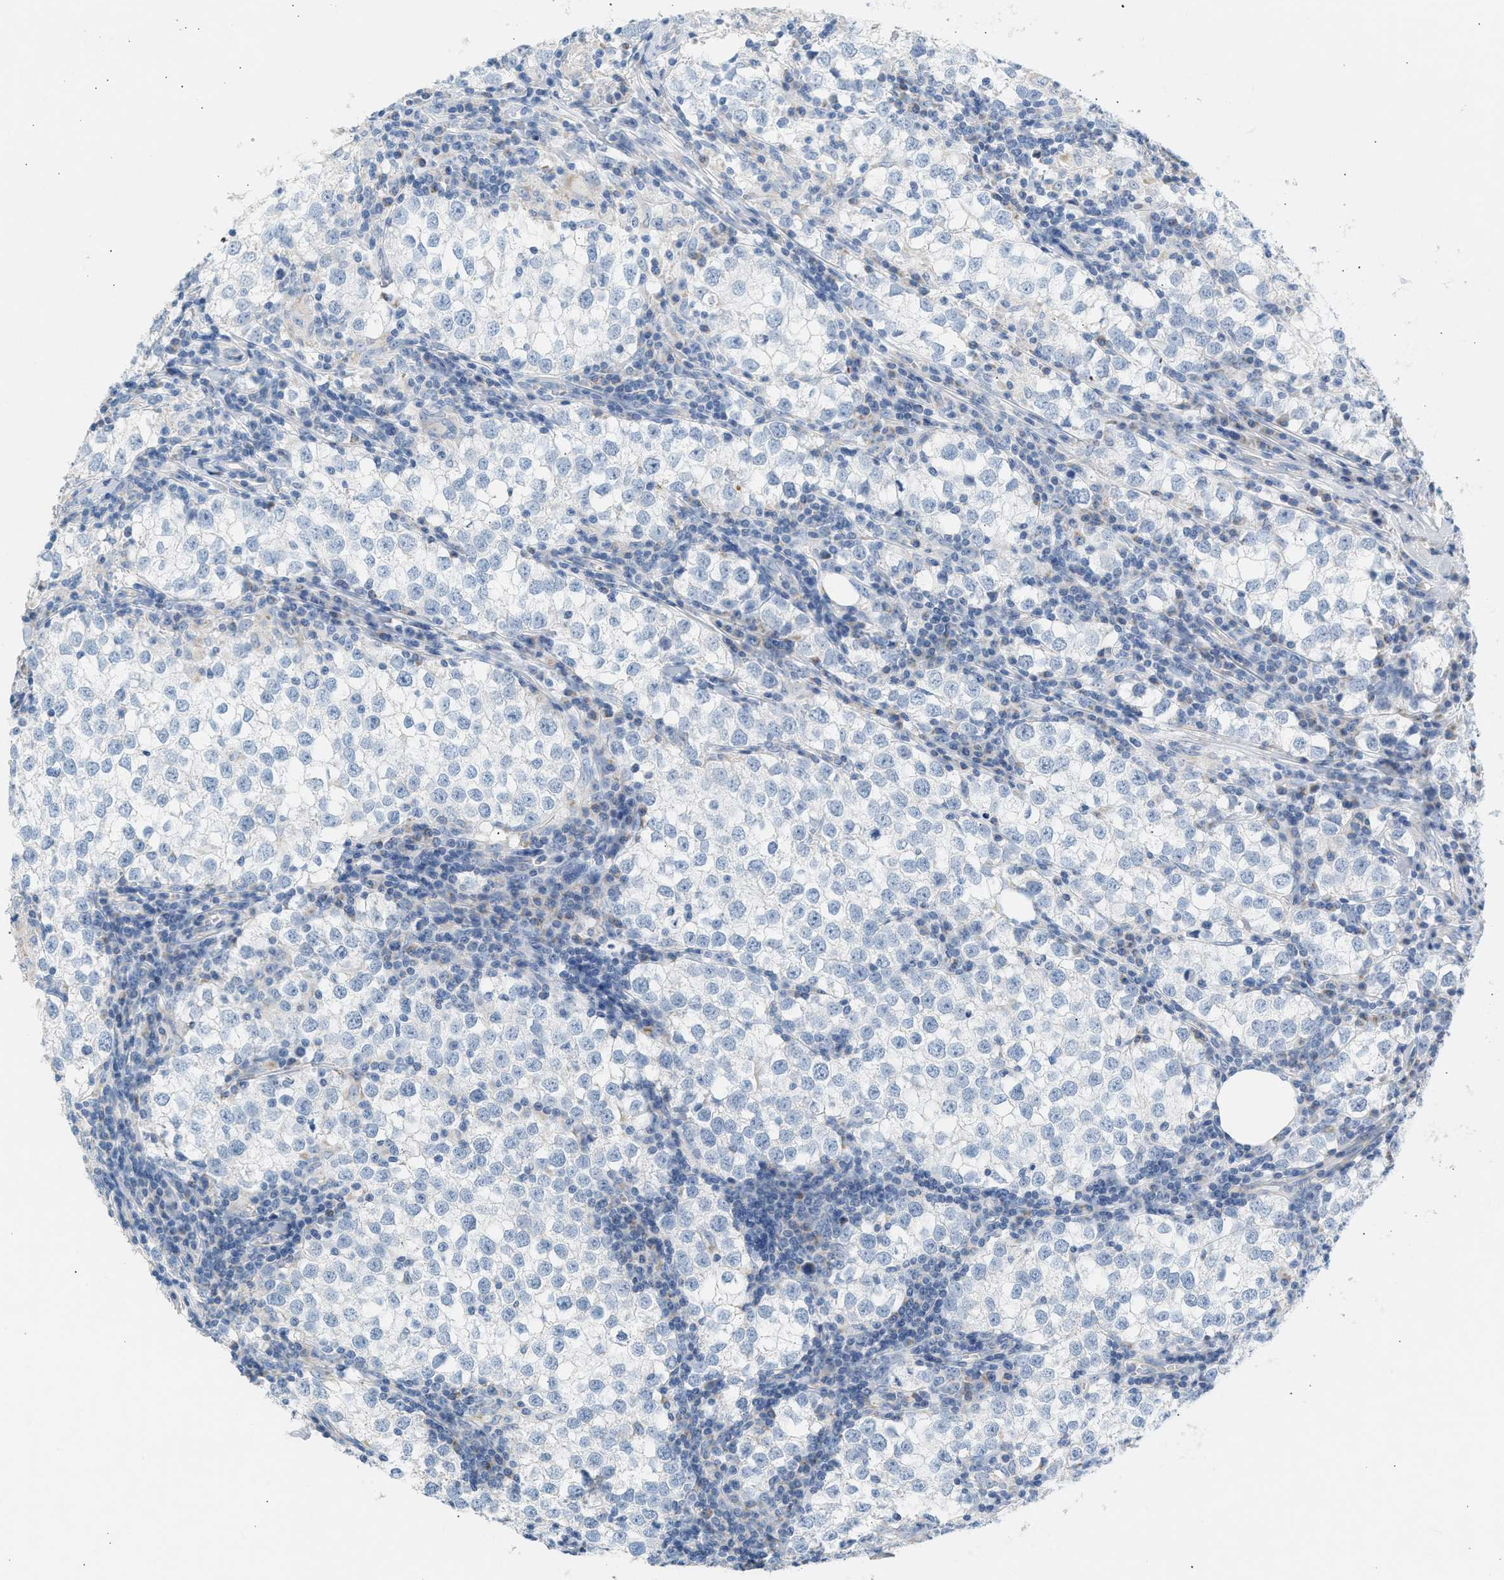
{"staining": {"intensity": "negative", "quantity": "none", "location": "none"}, "tissue": "testis cancer", "cell_type": "Tumor cells", "image_type": "cancer", "snomed": [{"axis": "morphology", "description": "Seminoma, NOS"}, {"axis": "morphology", "description": "Carcinoma, Embryonal, NOS"}, {"axis": "topography", "description": "Testis"}], "caption": "An IHC histopathology image of seminoma (testis) is shown. There is no staining in tumor cells of seminoma (testis).", "gene": "NDUFS8", "patient": {"sex": "male", "age": 36}}